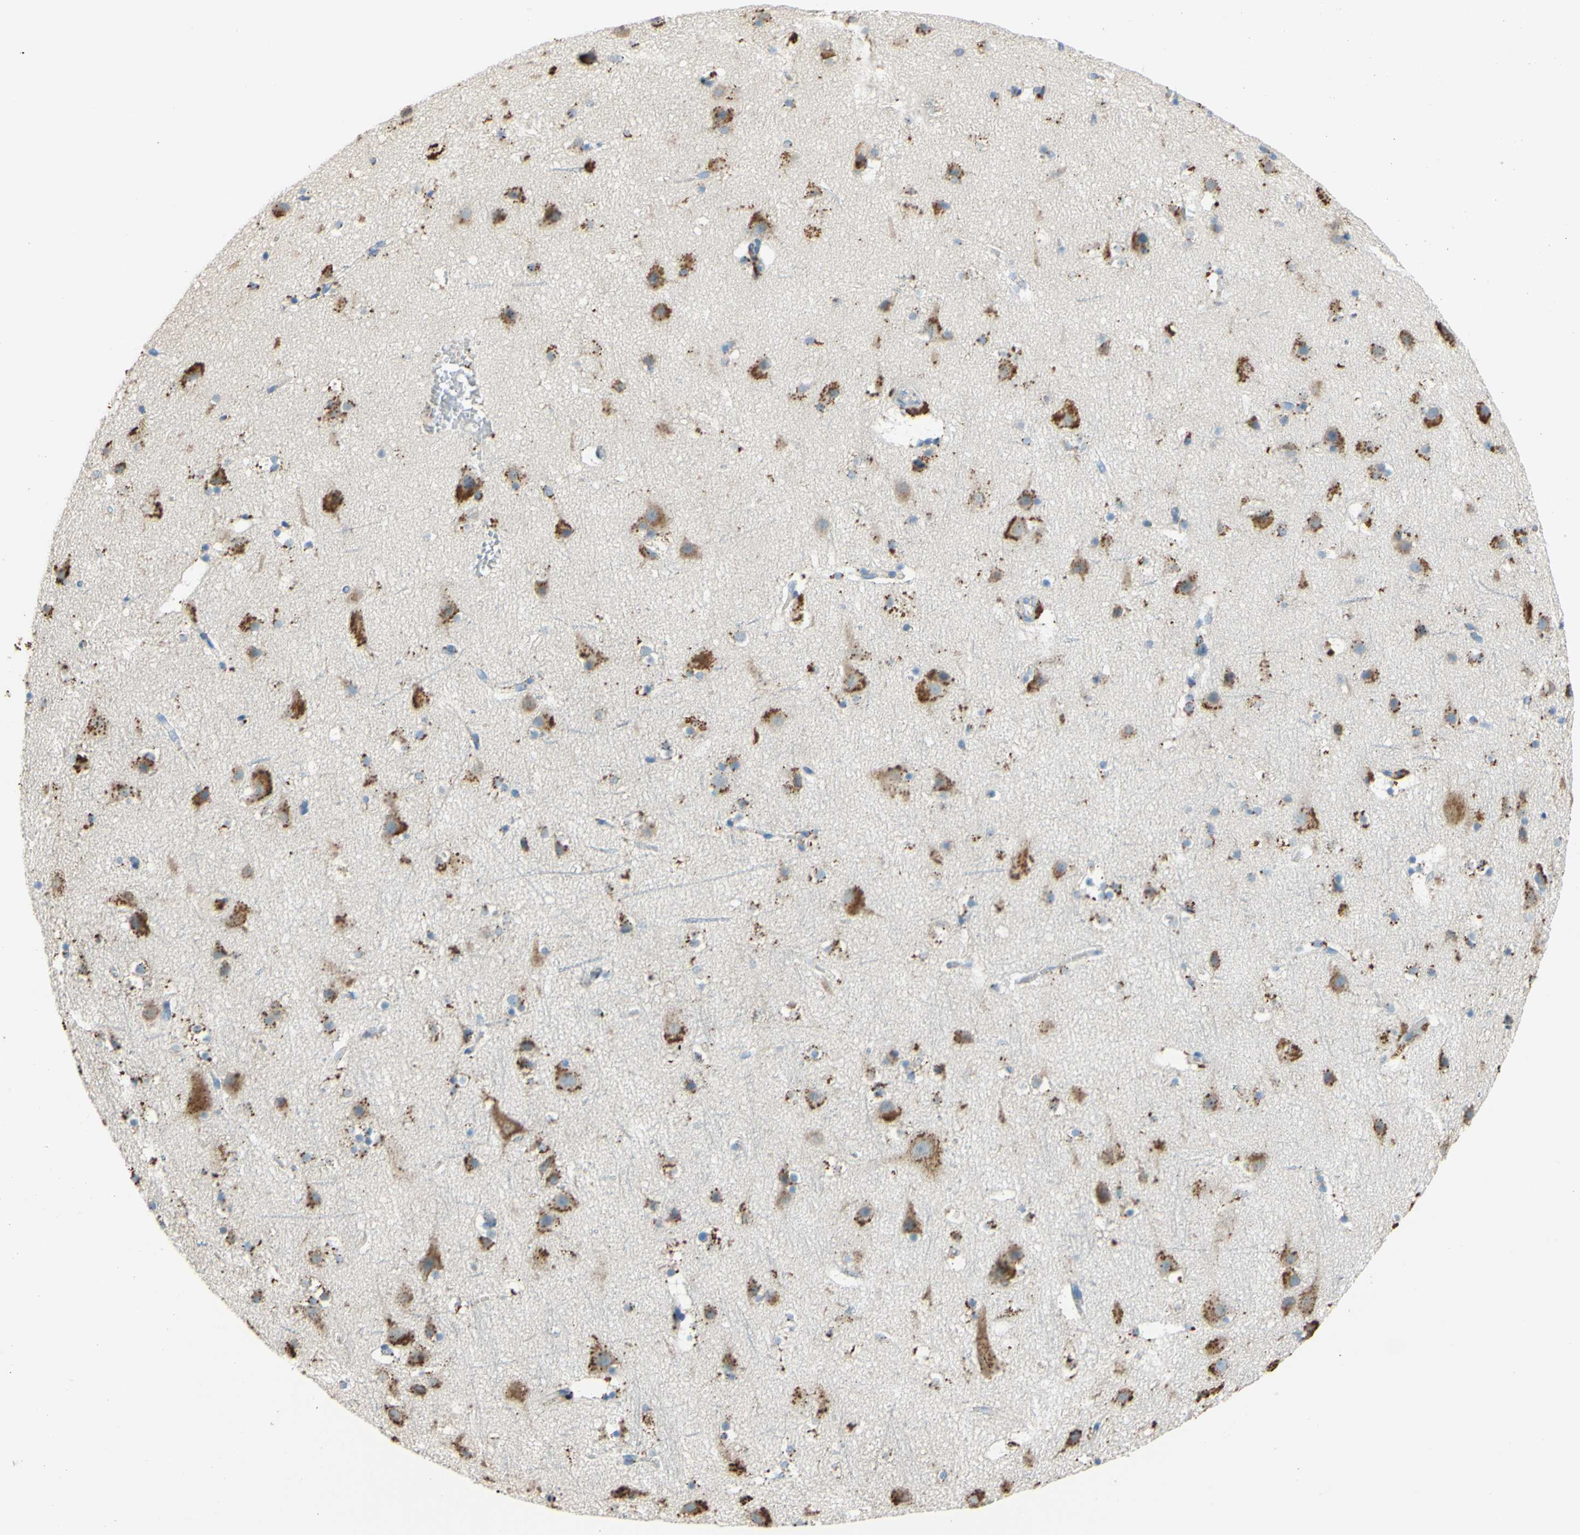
{"staining": {"intensity": "moderate", "quantity": "<25%", "location": "cytoplasmic/membranous"}, "tissue": "cerebral cortex", "cell_type": "Endothelial cells", "image_type": "normal", "snomed": [{"axis": "morphology", "description": "Normal tissue, NOS"}, {"axis": "topography", "description": "Cerebral cortex"}], "caption": "Moderate cytoplasmic/membranous positivity is appreciated in about <25% of endothelial cells in benign cerebral cortex.", "gene": "CTSD", "patient": {"sex": "male", "age": 45}}